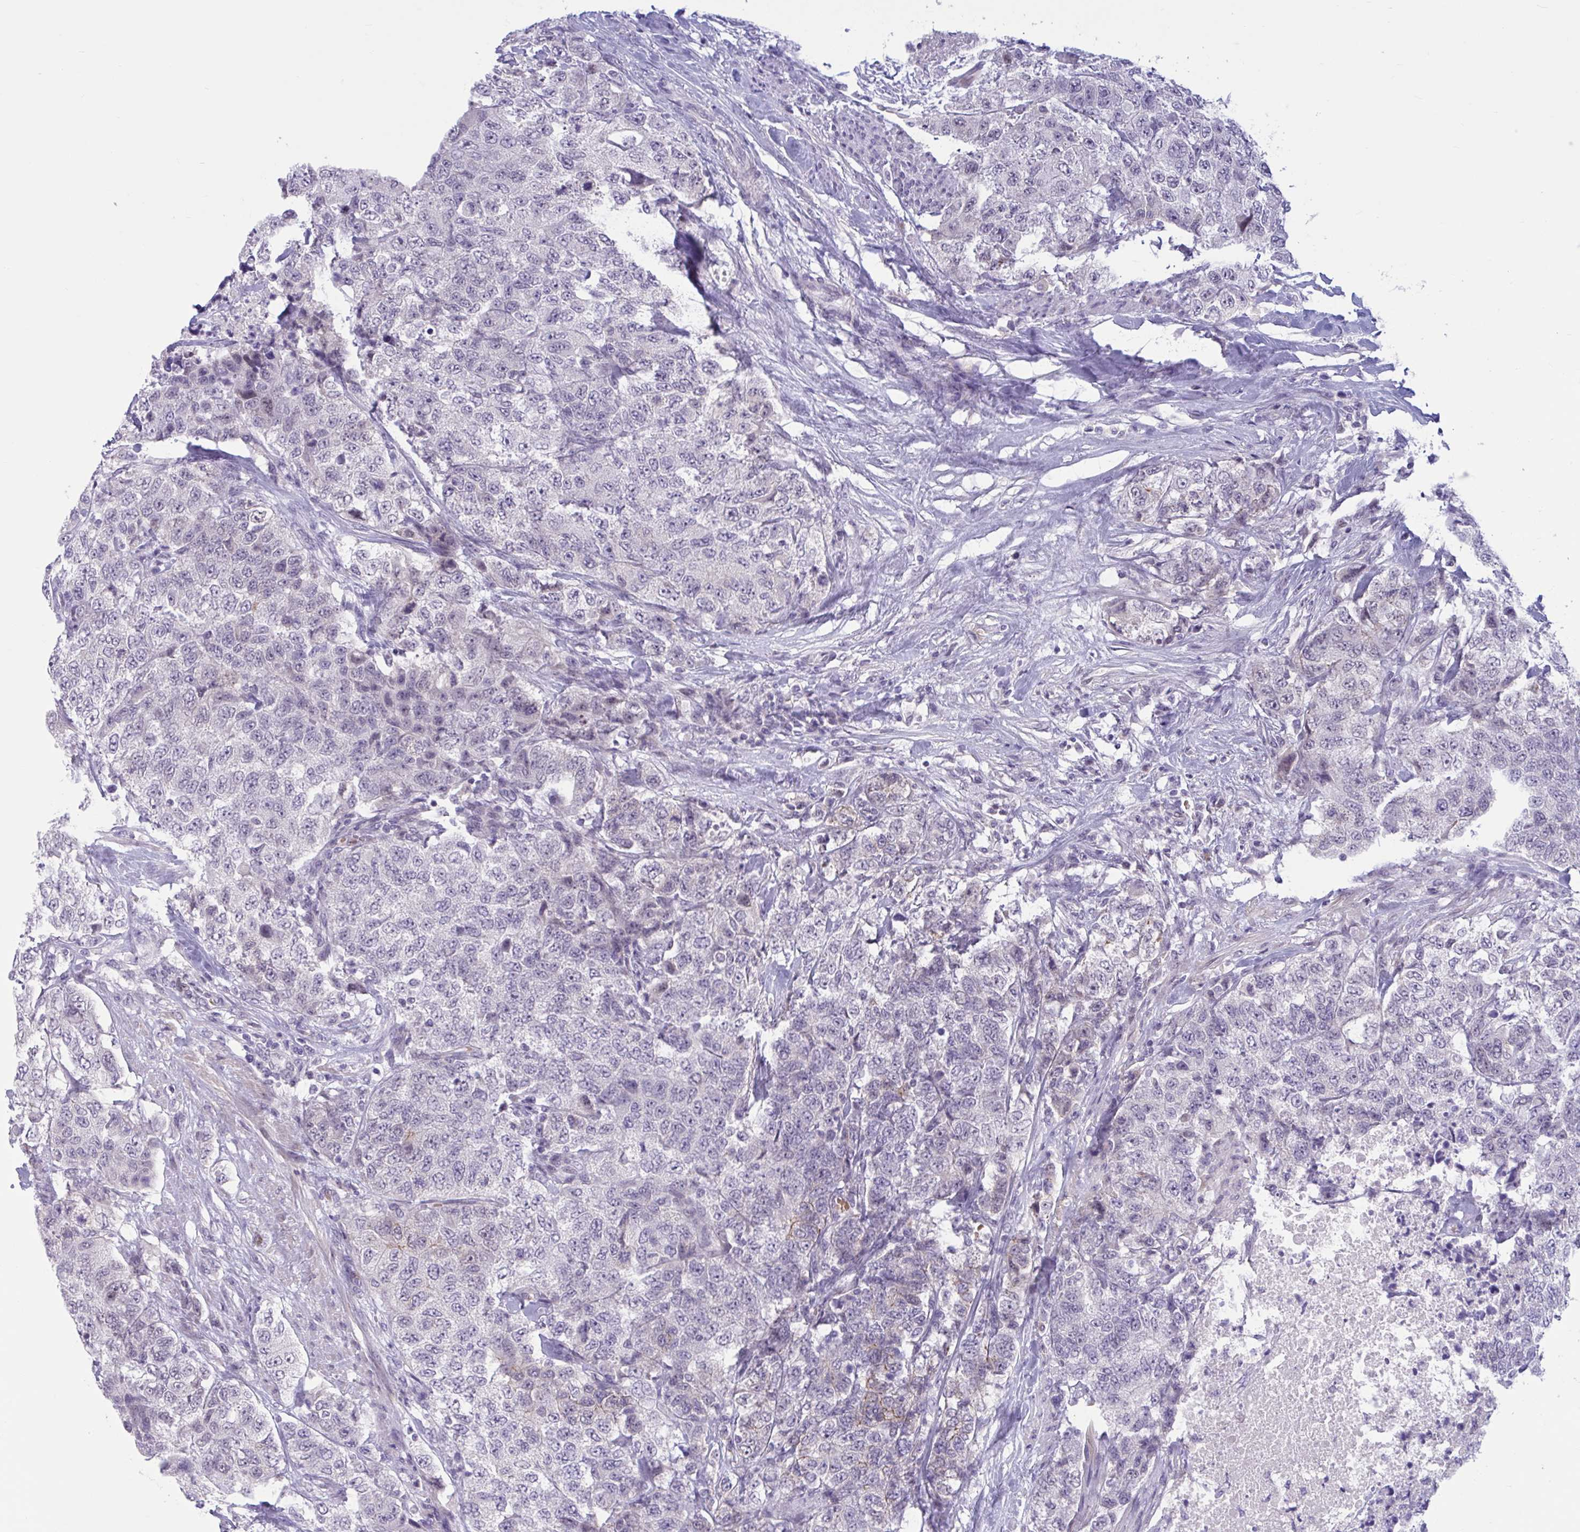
{"staining": {"intensity": "negative", "quantity": "none", "location": "none"}, "tissue": "urothelial cancer", "cell_type": "Tumor cells", "image_type": "cancer", "snomed": [{"axis": "morphology", "description": "Urothelial carcinoma, High grade"}, {"axis": "topography", "description": "Urinary bladder"}], "caption": "Immunohistochemistry (IHC) of human urothelial cancer reveals no positivity in tumor cells. (Brightfield microscopy of DAB immunohistochemistry (IHC) at high magnification).", "gene": "CNGB3", "patient": {"sex": "female", "age": 78}}